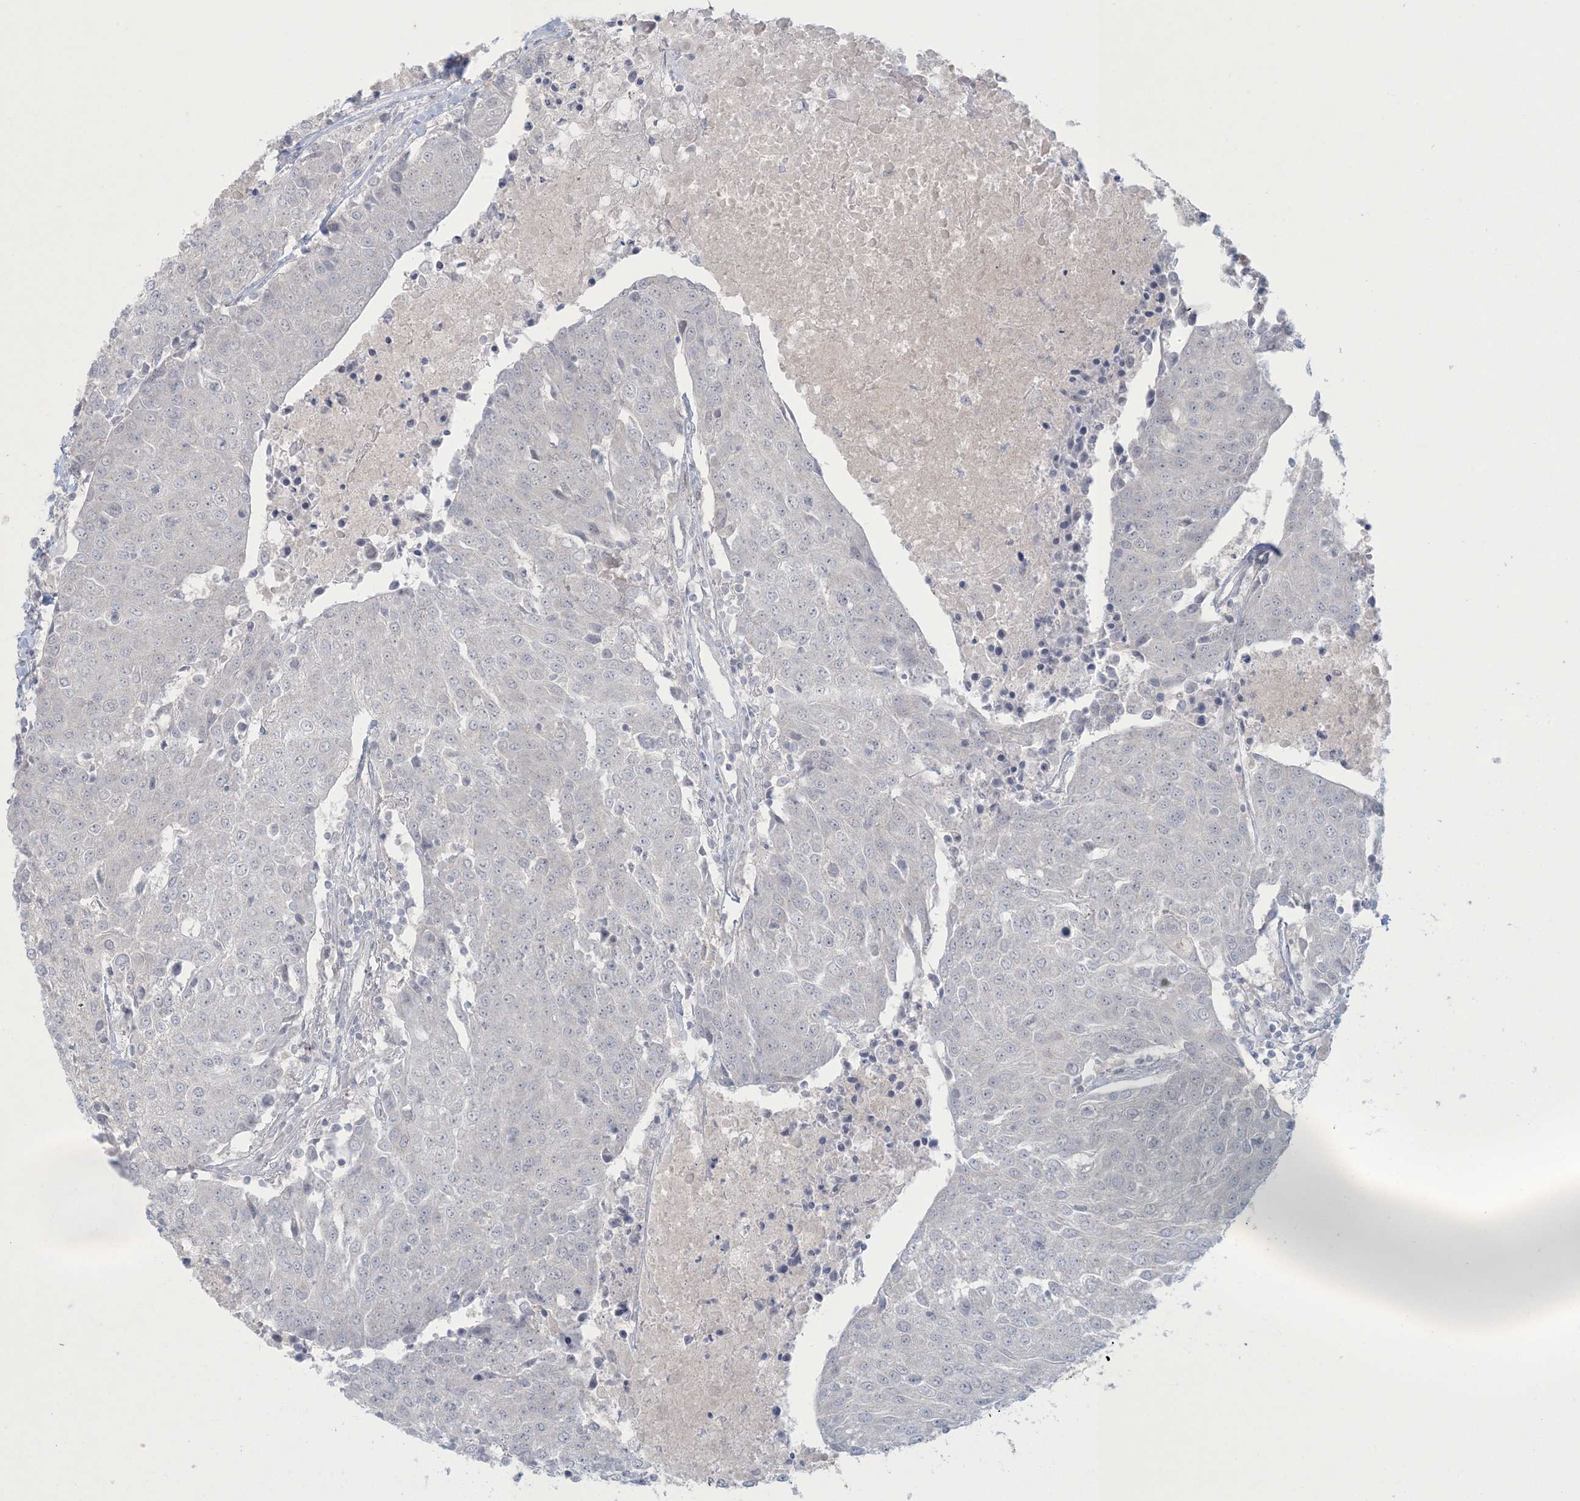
{"staining": {"intensity": "negative", "quantity": "none", "location": "none"}, "tissue": "urothelial cancer", "cell_type": "Tumor cells", "image_type": "cancer", "snomed": [{"axis": "morphology", "description": "Urothelial carcinoma, High grade"}, {"axis": "topography", "description": "Urinary bladder"}], "caption": "This is a image of immunohistochemistry (IHC) staining of urothelial carcinoma (high-grade), which shows no expression in tumor cells. (Brightfield microscopy of DAB (3,3'-diaminobenzidine) immunohistochemistry (IHC) at high magnification).", "gene": "NRBP2", "patient": {"sex": "female", "age": 85}}